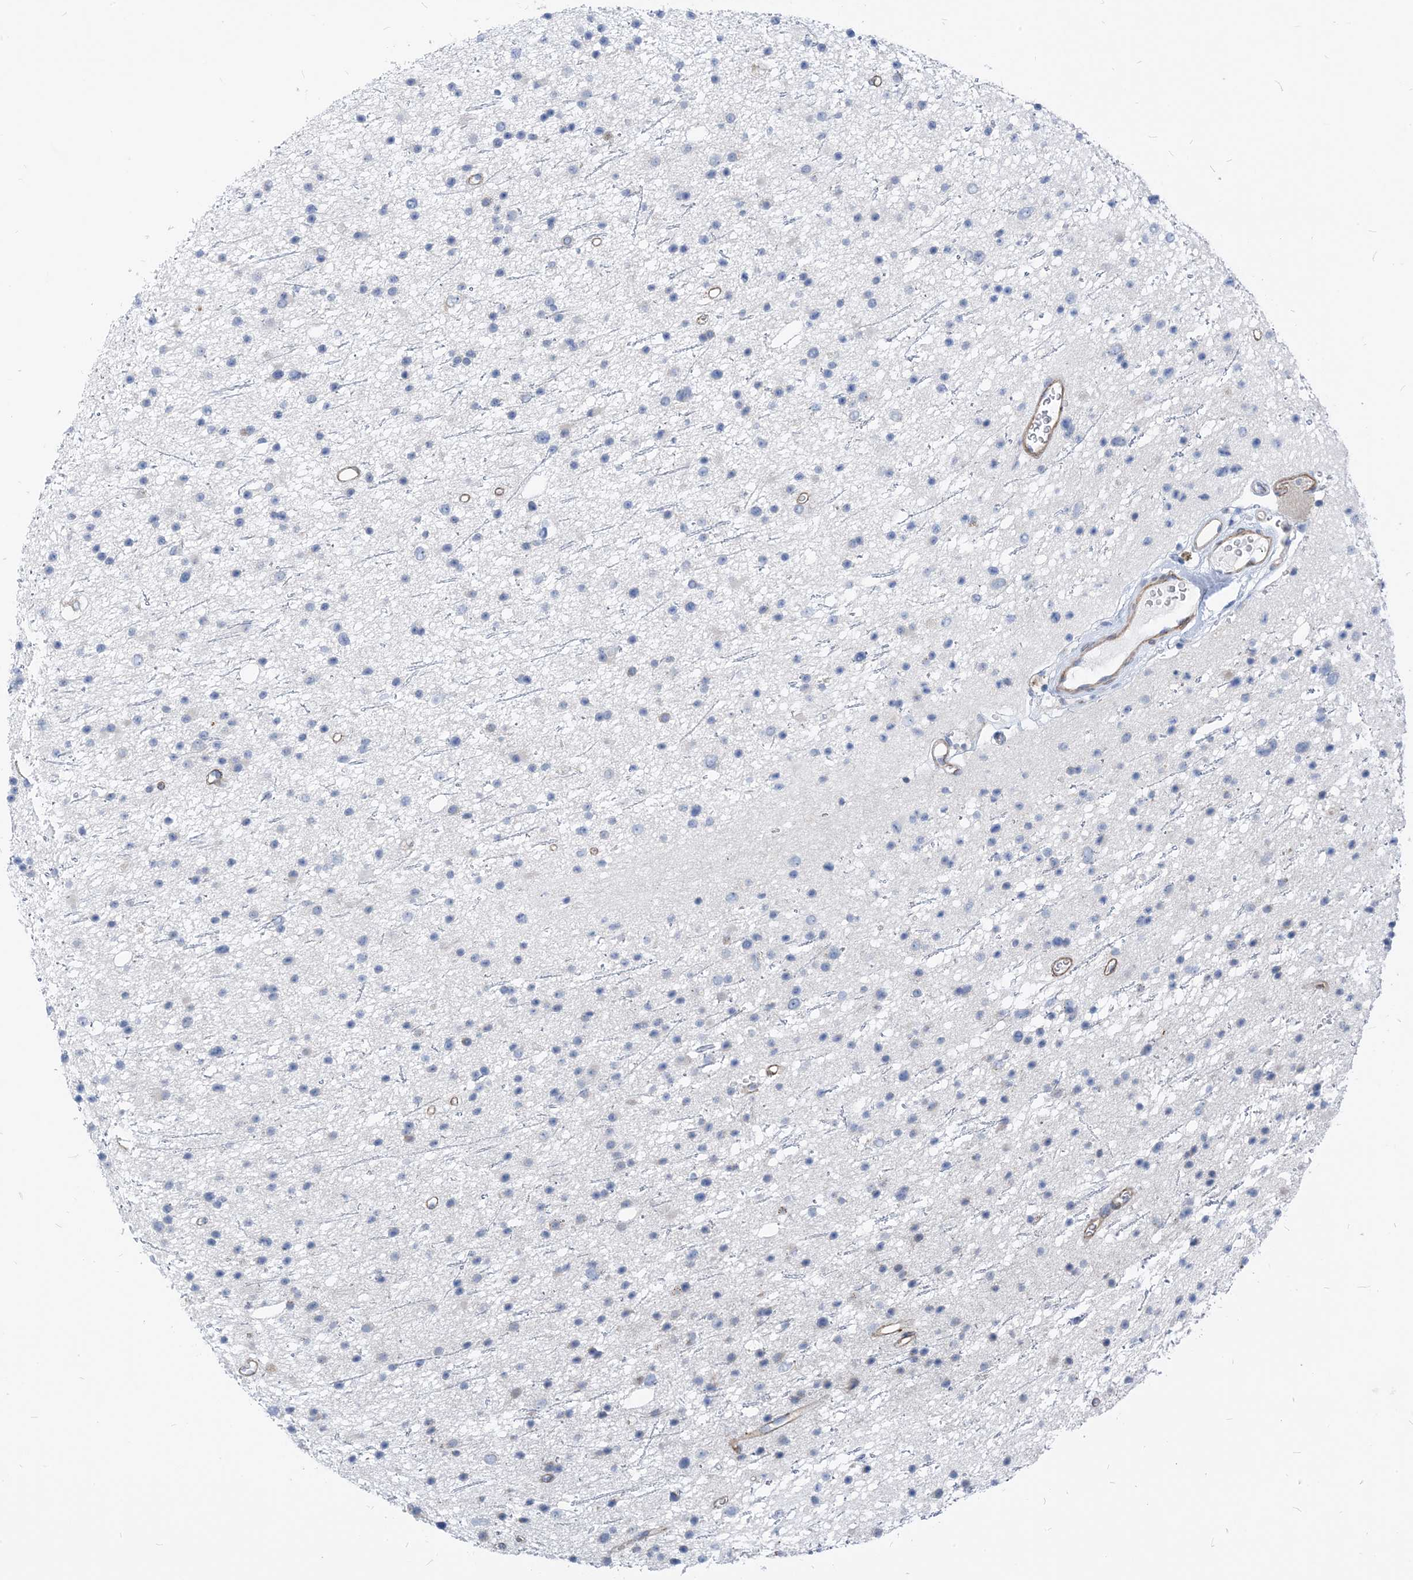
{"staining": {"intensity": "negative", "quantity": "none", "location": "none"}, "tissue": "glioma", "cell_type": "Tumor cells", "image_type": "cancer", "snomed": [{"axis": "morphology", "description": "Glioma, malignant, Low grade"}, {"axis": "topography", "description": "Cerebral cortex"}], "caption": "The photomicrograph reveals no significant expression in tumor cells of malignant low-grade glioma.", "gene": "PLEKHA3", "patient": {"sex": "female", "age": 39}}